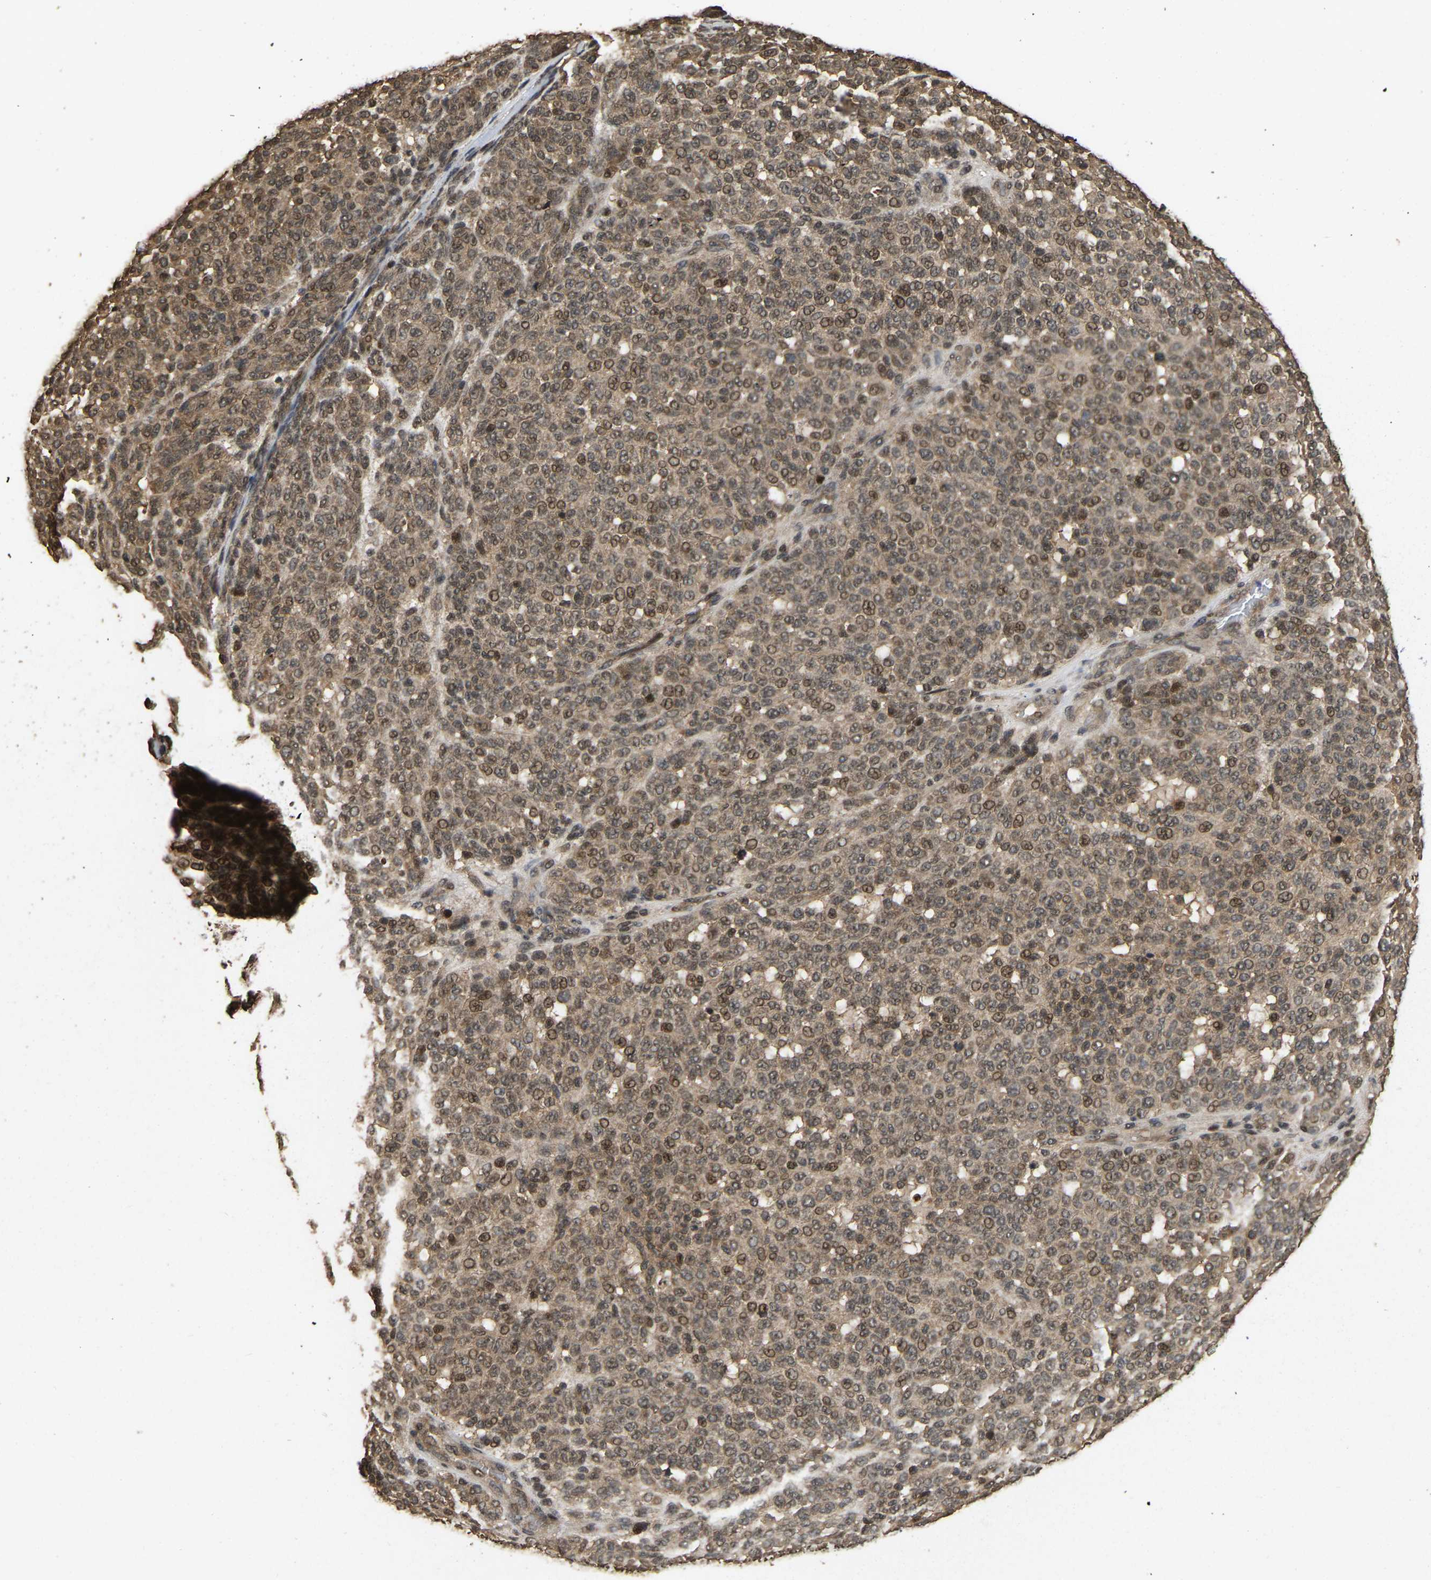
{"staining": {"intensity": "moderate", "quantity": ">75%", "location": "cytoplasmic/membranous,nuclear"}, "tissue": "melanoma", "cell_type": "Tumor cells", "image_type": "cancer", "snomed": [{"axis": "morphology", "description": "Malignant melanoma, NOS"}, {"axis": "topography", "description": "Skin"}], "caption": "Immunohistochemical staining of melanoma shows medium levels of moderate cytoplasmic/membranous and nuclear protein expression in approximately >75% of tumor cells.", "gene": "ARHGAP23", "patient": {"sex": "male", "age": 59}}